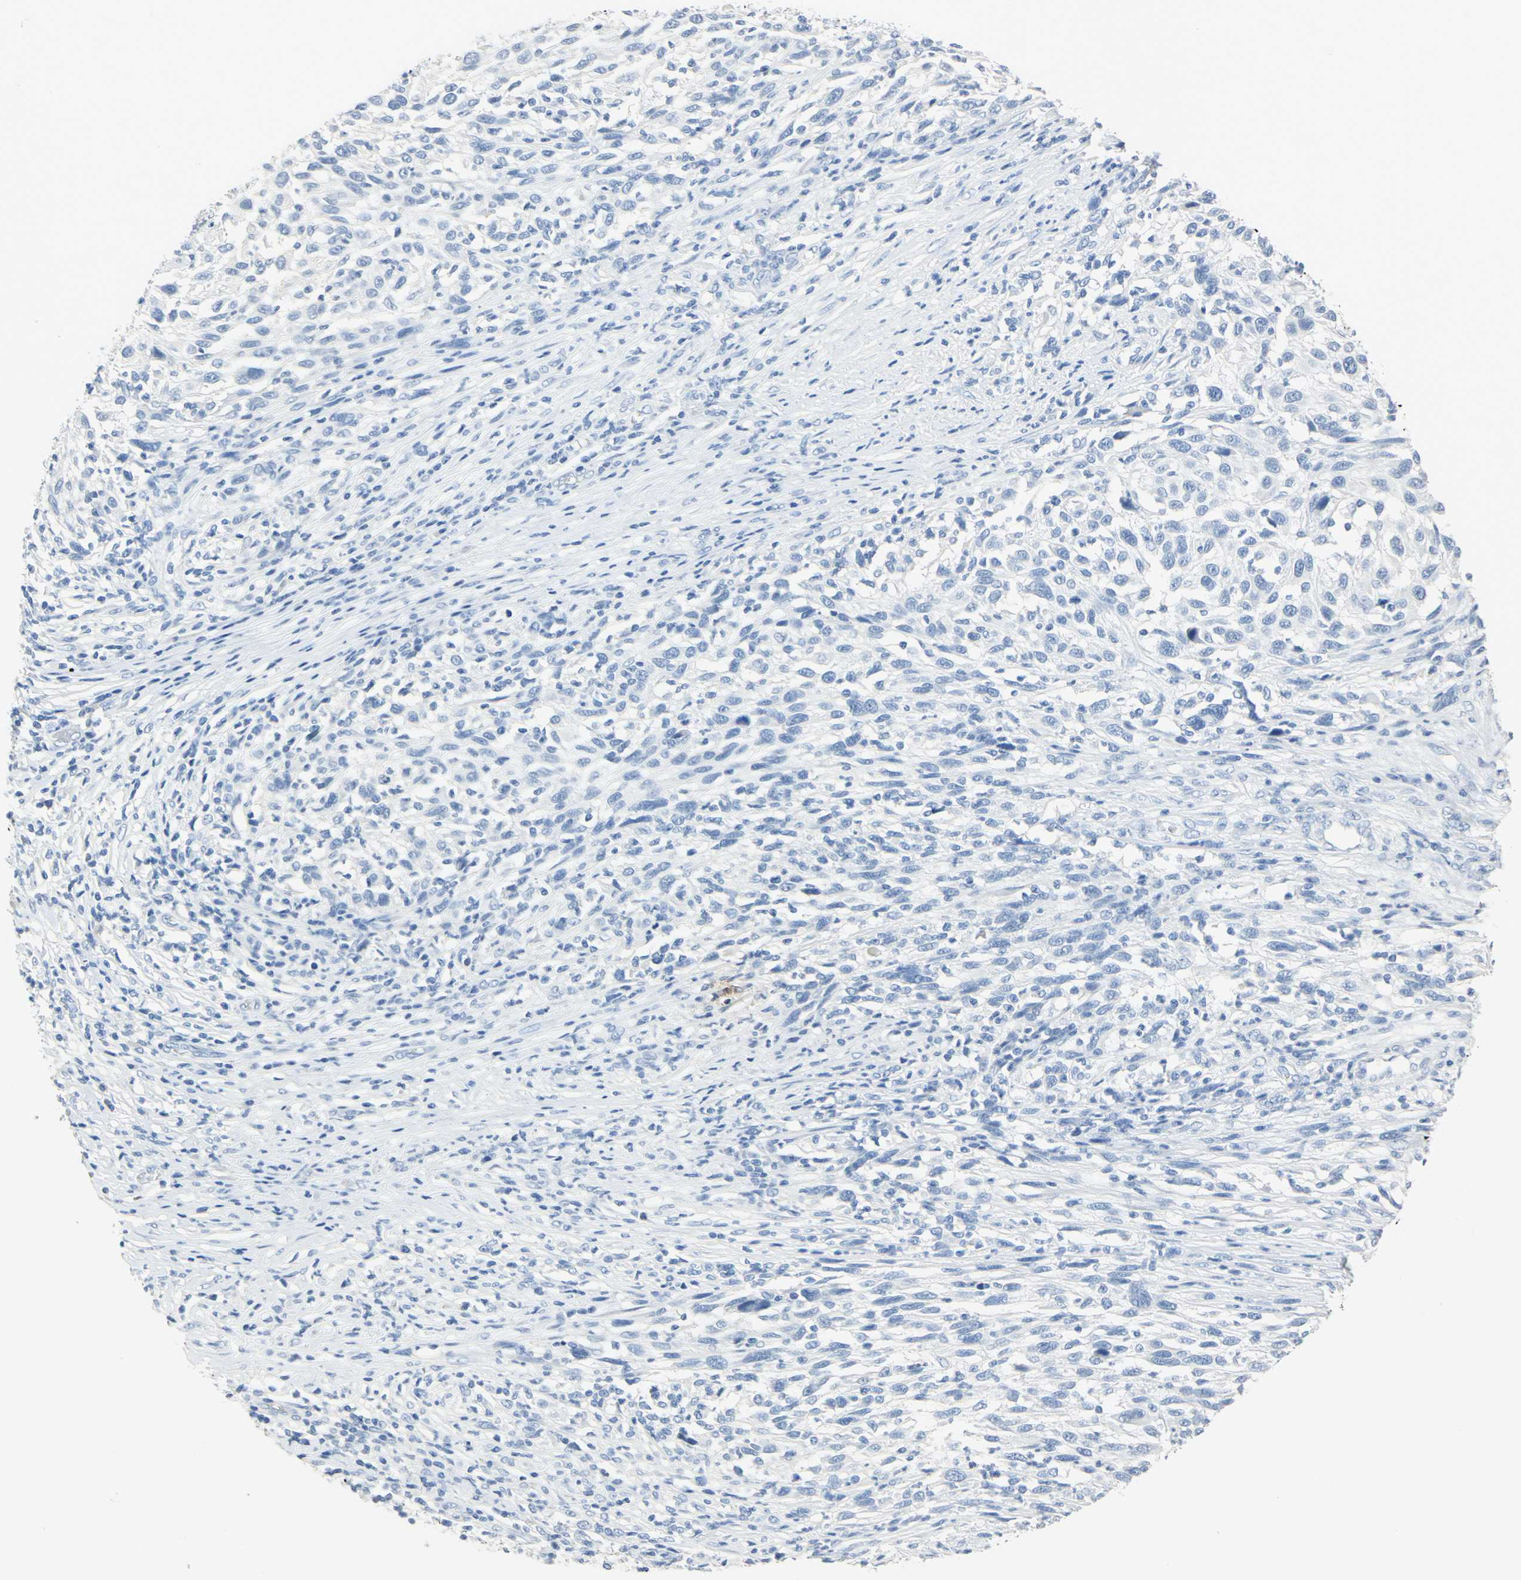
{"staining": {"intensity": "negative", "quantity": "none", "location": "none"}, "tissue": "melanoma", "cell_type": "Tumor cells", "image_type": "cancer", "snomed": [{"axis": "morphology", "description": "Malignant melanoma, Metastatic site"}, {"axis": "topography", "description": "Lymph node"}], "caption": "Immunohistochemistry of melanoma displays no positivity in tumor cells.", "gene": "CA3", "patient": {"sex": "male", "age": 61}}